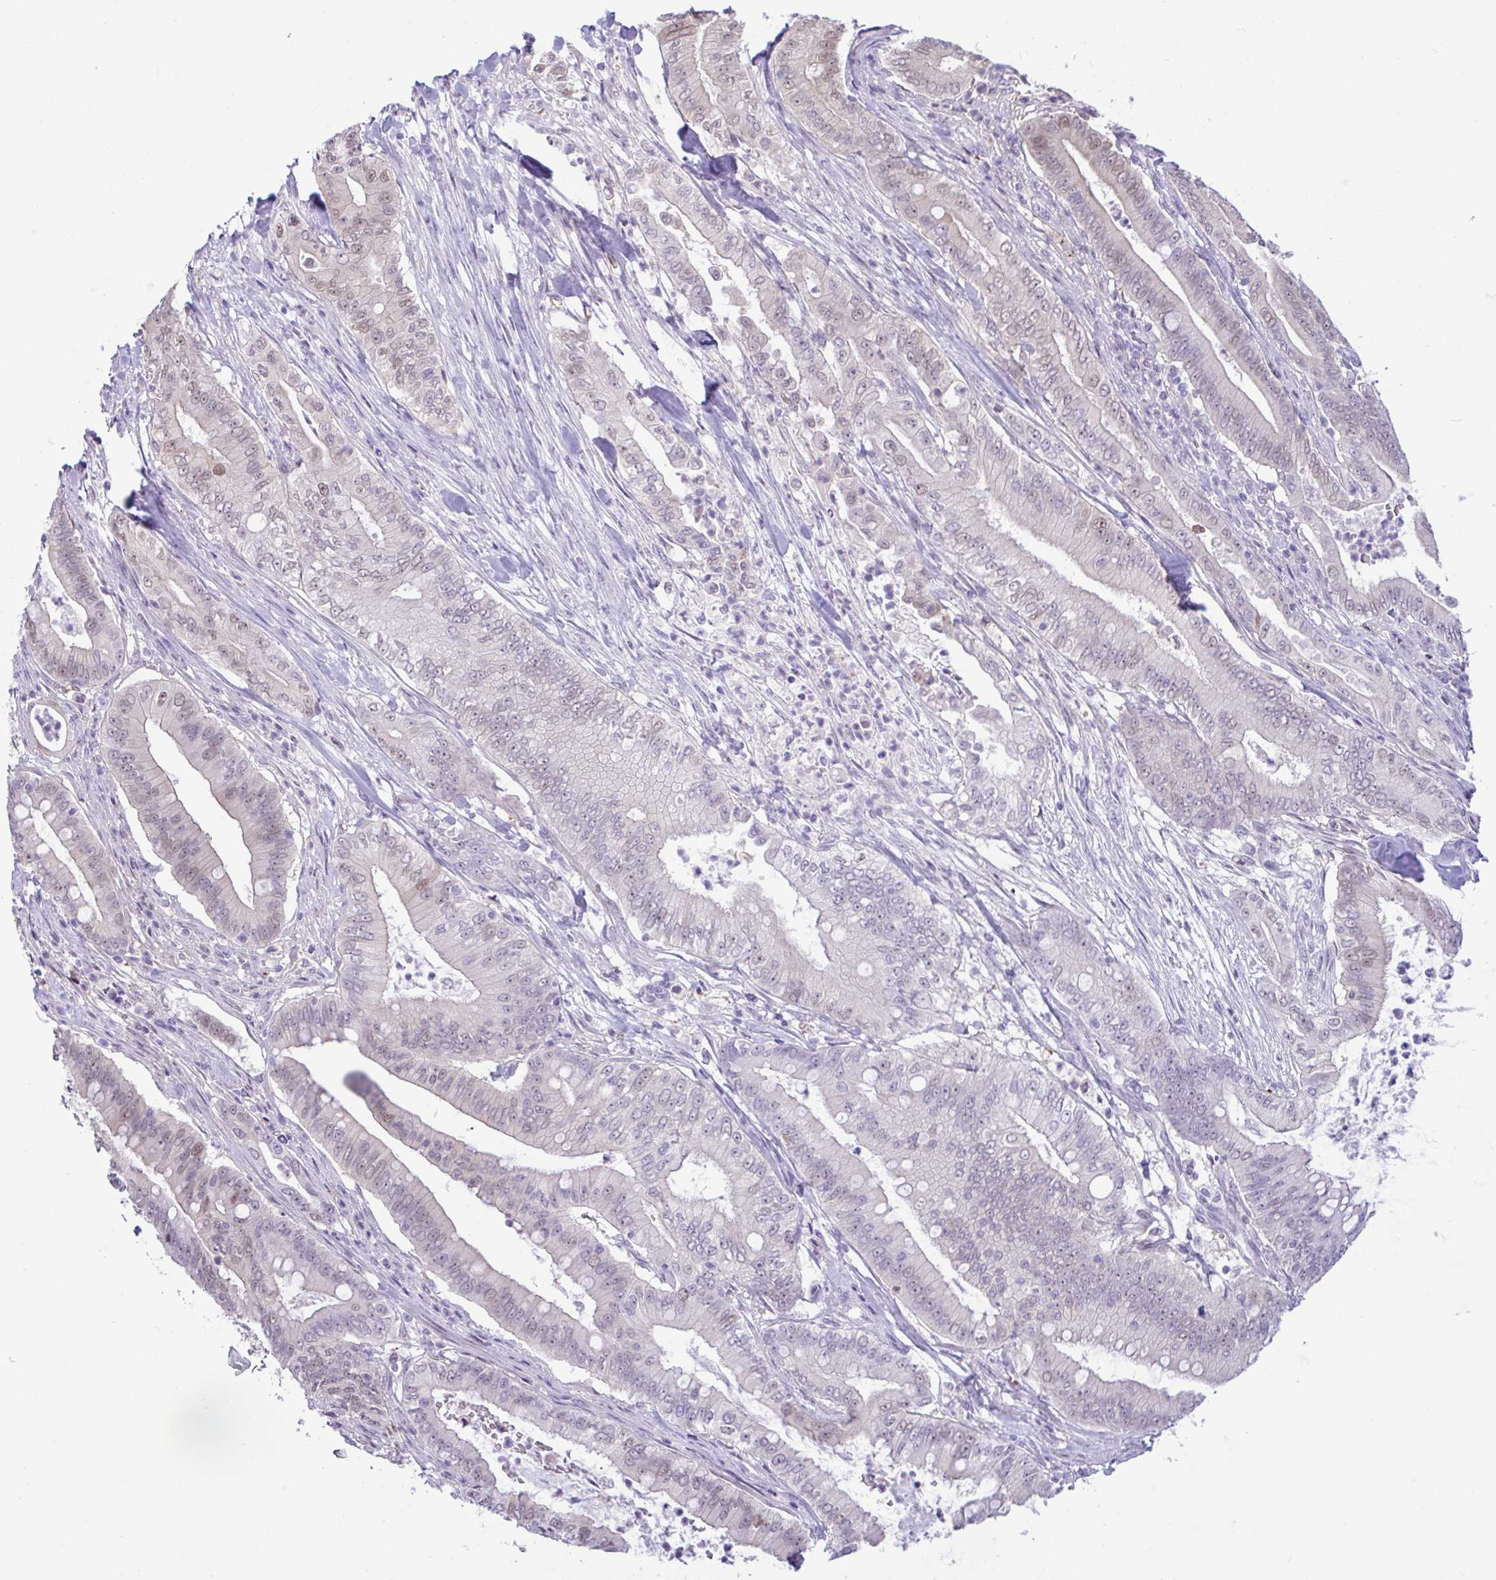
{"staining": {"intensity": "weak", "quantity": "25%-75%", "location": "nuclear"}, "tissue": "pancreatic cancer", "cell_type": "Tumor cells", "image_type": "cancer", "snomed": [{"axis": "morphology", "description": "Adenocarcinoma, NOS"}, {"axis": "topography", "description": "Pancreas"}], "caption": "Immunohistochemical staining of pancreatic adenocarcinoma demonstrates low levels of weak nuclear protein positivity in approximately 25%-75% of tumor cells. Nuclei are stained in blue.", "gene": "ZNF485", "patient": {"sex": "male", "age": 71}}